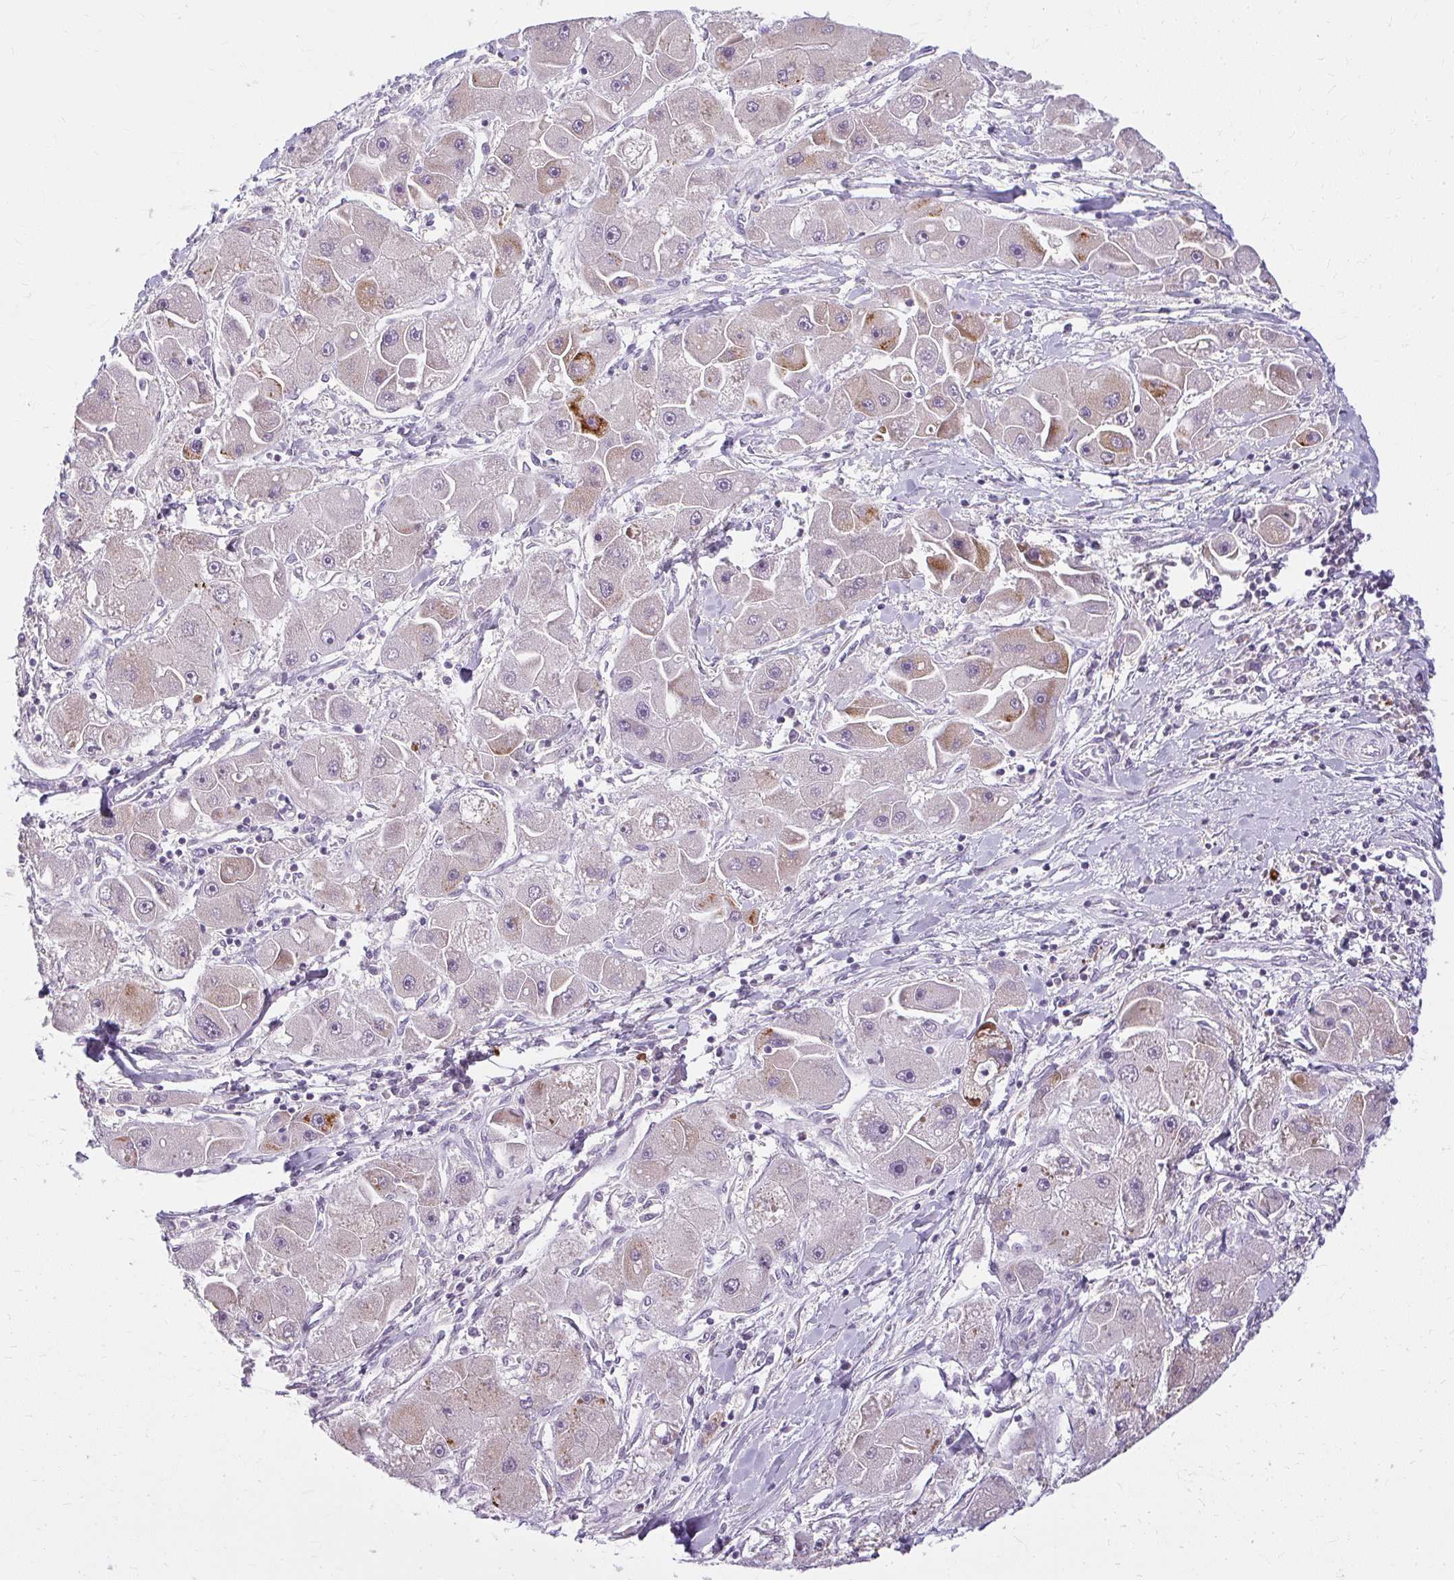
{"staining": {"intensity": "moderate", "quantity": "25%-75%", "location": "cytoplasmic/membranous"}, "tissue": "liver cancer", "cell_type": "Tumor cells", "image_type": "cancer", "snomed": [{"axis": "morphology", "description": "Carcinoma, Hepatocellular, NOS"}, {"axis": "topography", "description": "Liver"}], "caption": "Immunohistochemical staining of human hepatocellular carcinoma (liver) reveals moderate cytoplasmic/membranous protein positivity in about 25%-75% of tumor cells.", "gene": "ZFYVE26", "patient": {"sex": "male", "age": 24}}